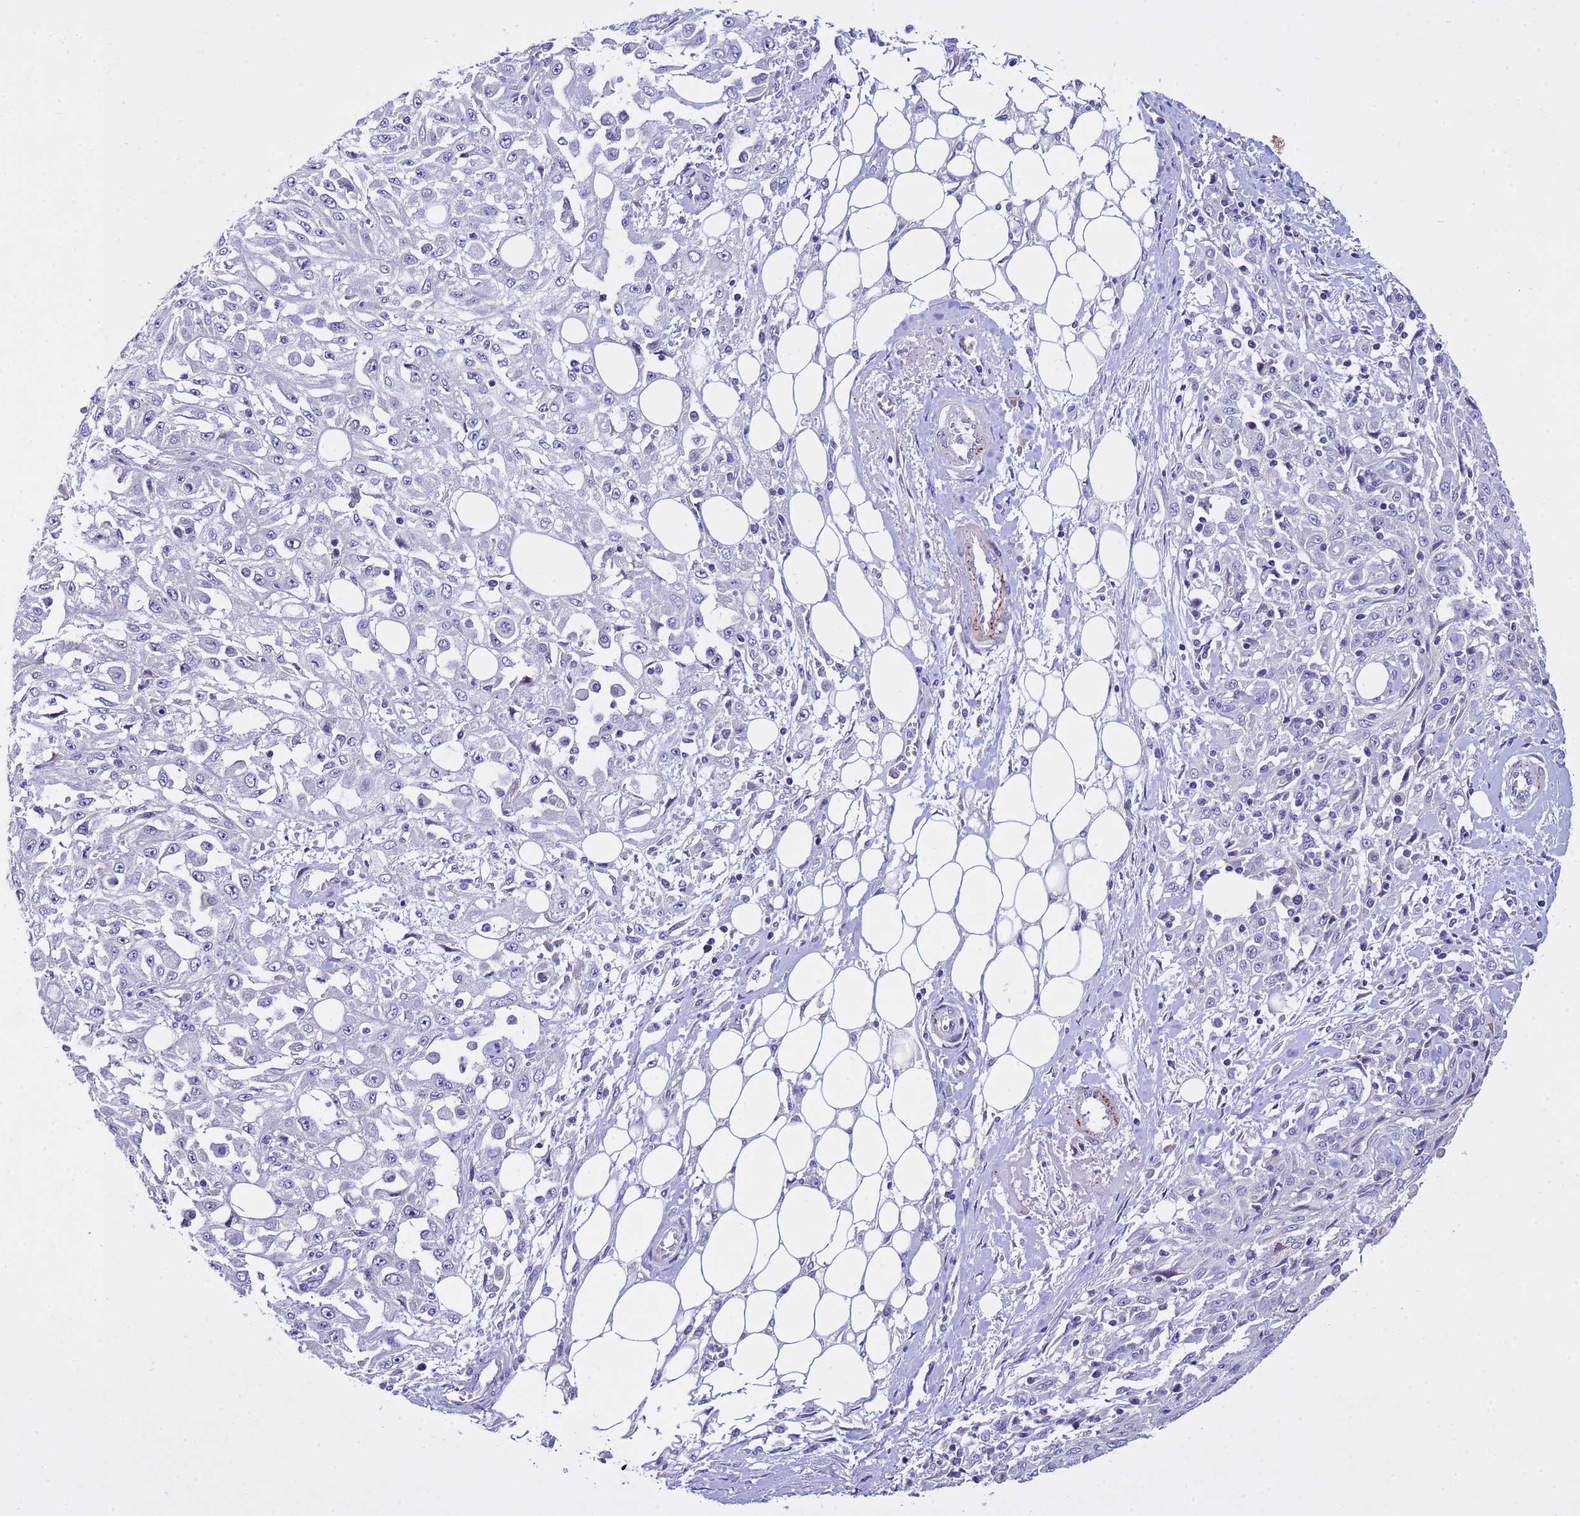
{"staining": {"intensity": "negative", "quantity": "none", "location": "none"}, "tissue": "skin cancer", "cell_type": "Tumor cells", "image_type": "cancer", "snomed": [{"axis": "morphology", "description": "Squamous cell carcinoma, NOS"}, {"axis": "morphology", "description": "Squamous cell carcinoma, metastatic, NOS"}, {"axis": "topography", "description": "Skin"}, {"axis": "topography", "description": "Lymph node"}], "caption": "There is no significant expression in tumor cells of skin cancer. The staining is performed using DAB brown chromogen with nuclei counter-stained in using hematoxylin.", "gene": "IGSF11", "patient": {"sex": "male", "age": 75}}